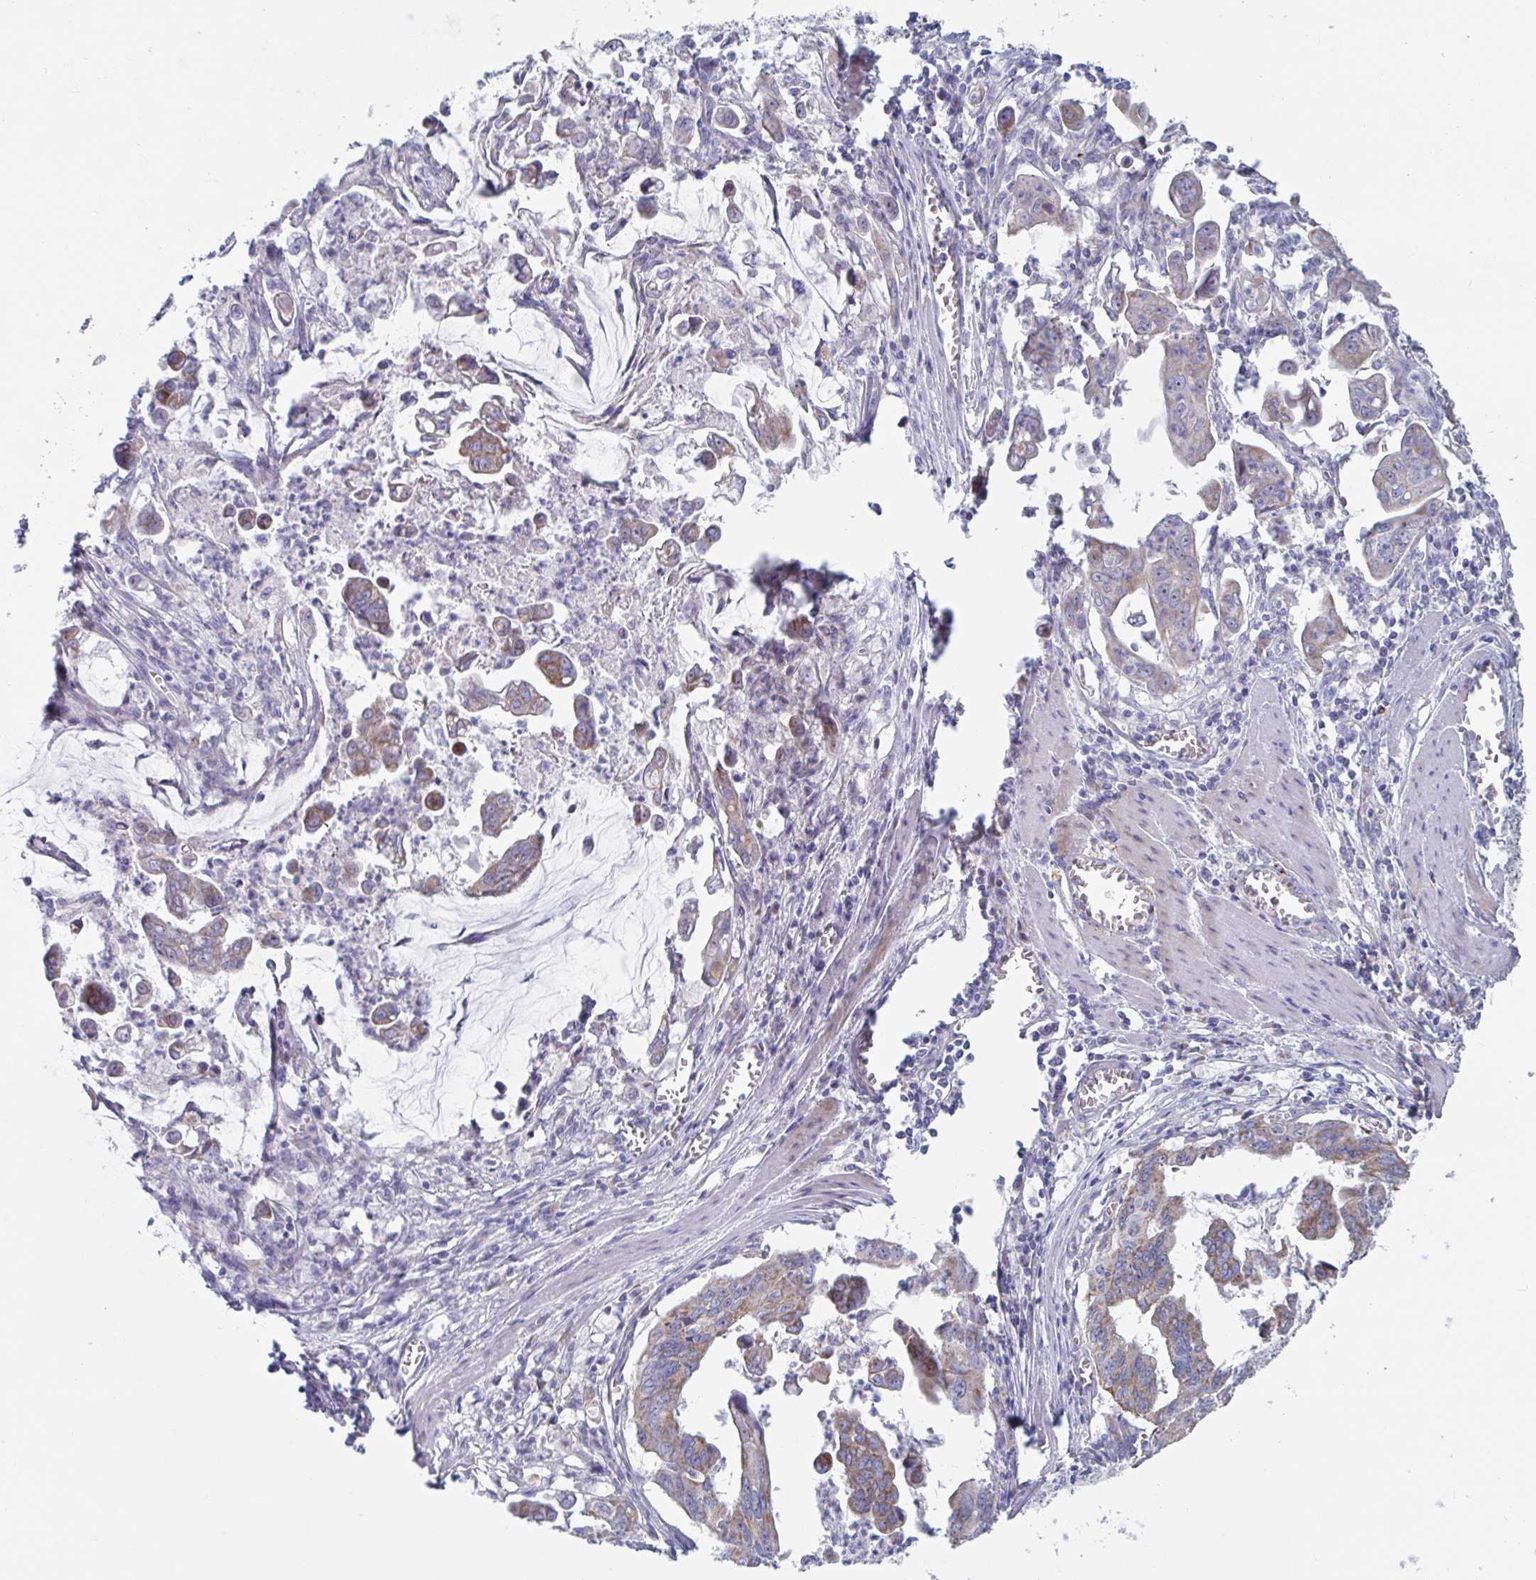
{"staining": {"intensity": "moderate", "quantity": "<25%", "location": "cytoplasmic/membranous"}, "tissue": "stomach cancer", "cell_type": "Tumor cells", "image_type": "cancer", "snomed": [{"axis": "morphology", "description": "Adenocarcinoma, NOS"}, {"axis": "topography", "description": "Stomach, upper"}], "caption": "Protein staining demonstrates moderate cytoplasmic/membranous staining in approximately <25% of tumor cells in stomach cancer (adenocarcinoma).", "gene": "MRPL53", "patient": {"sex": "male", "age": 80}}